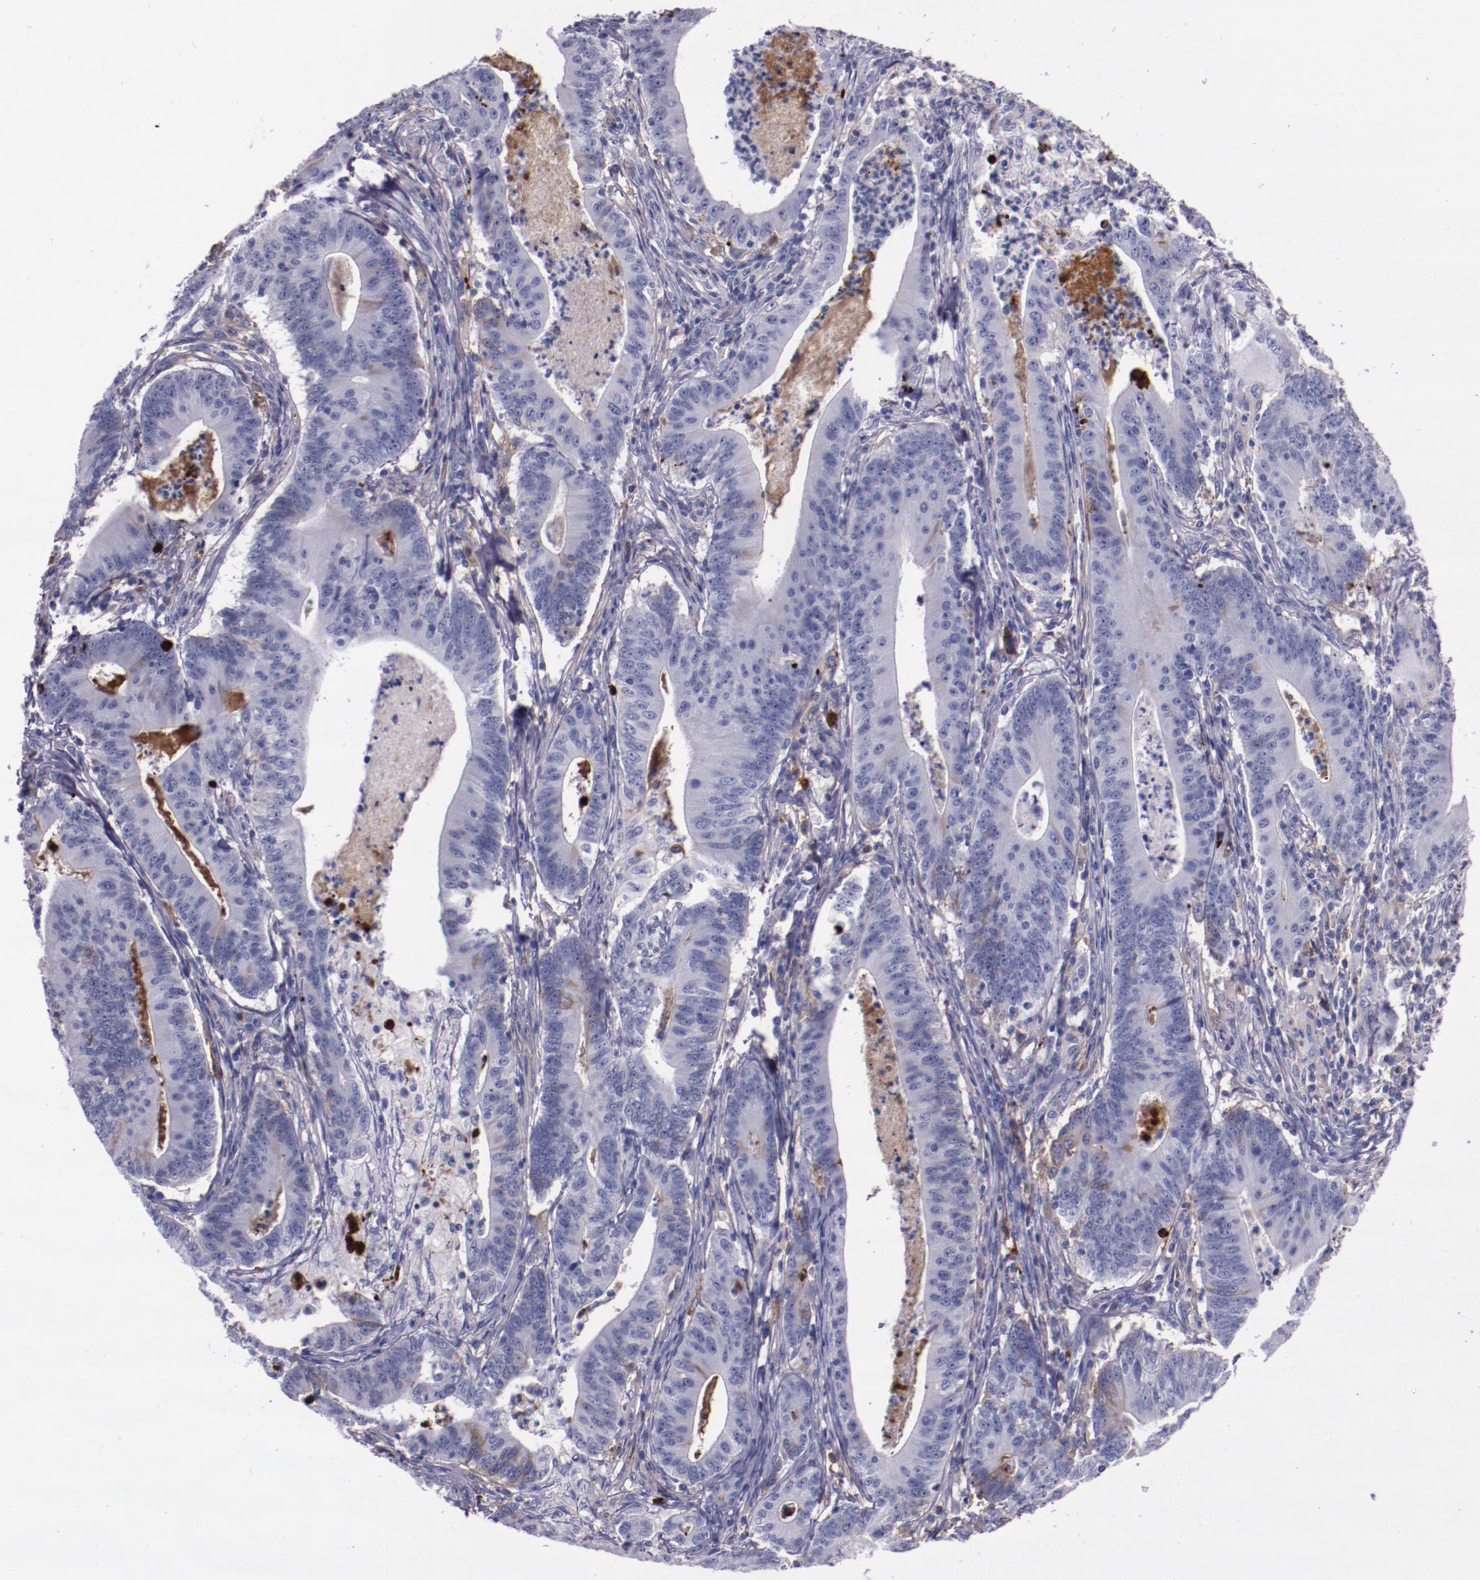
{"staining": {"intensity": "negative", "quantity": "none", "location": "none"}, "tissue": "stomach cancer", "cell_type": "Tumor cells", "image_type": "cancer", "snomed": [{"axis": "morphology", "description": "Adenocarcinoma, NOS"}, {"axis": "topography", "description": "Stomach, lower"}], "caption": "A histopathology image of human stomach cancer is negative for staining in tumor cells. Nuclei are stained in blue.", "gene": "APOH", "patient": {"sex": "female", "age": 86}}